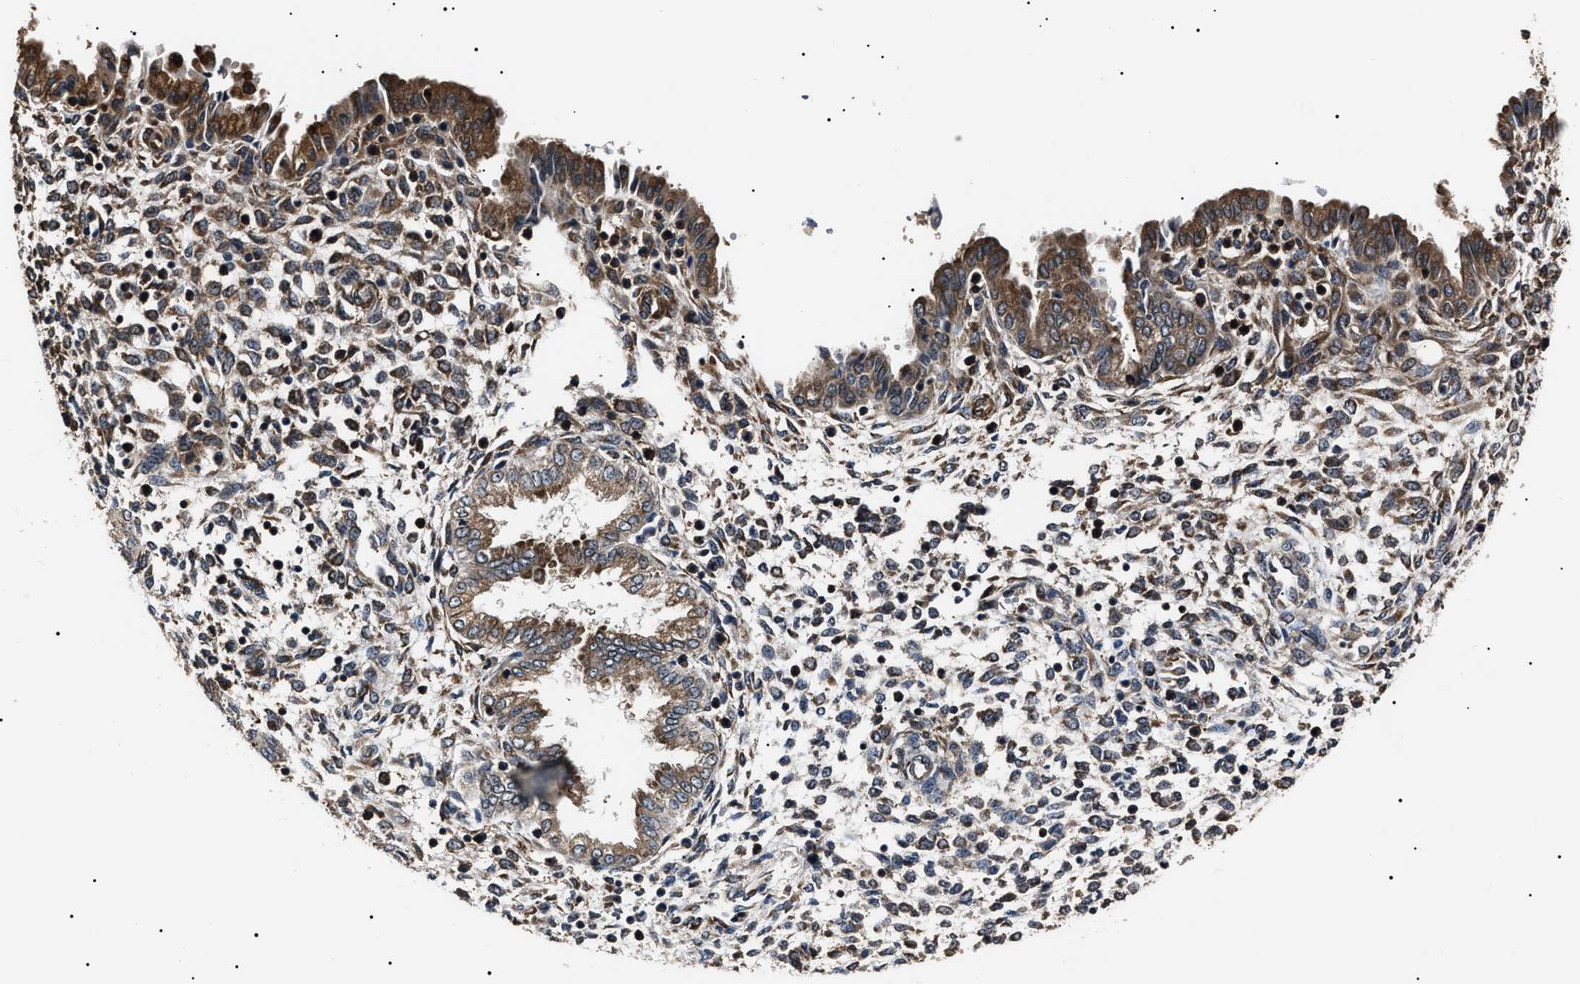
{"staining": {"intensity": "moderate", "quantity": "<25%", "location": "cytoplasmic/membranous"}, "tissue": "endometrium", "cell_type": "Cells in endometrial stroma", "image_type": "normal", "snomed": [{"axis": "morphology", "description": "Normal tissue, NOS"}, {"axis": "topography", "description": "Endometrium"}], "caption": "Immunohistochemical staining of unremarkable endometrium displays <25% levels of moderate cytoplasmic/membranous protein expression in about <25% of cells in endometrial stroma.", "gene": "CCT8", "patient": {"sex": "female", "age": 33}}